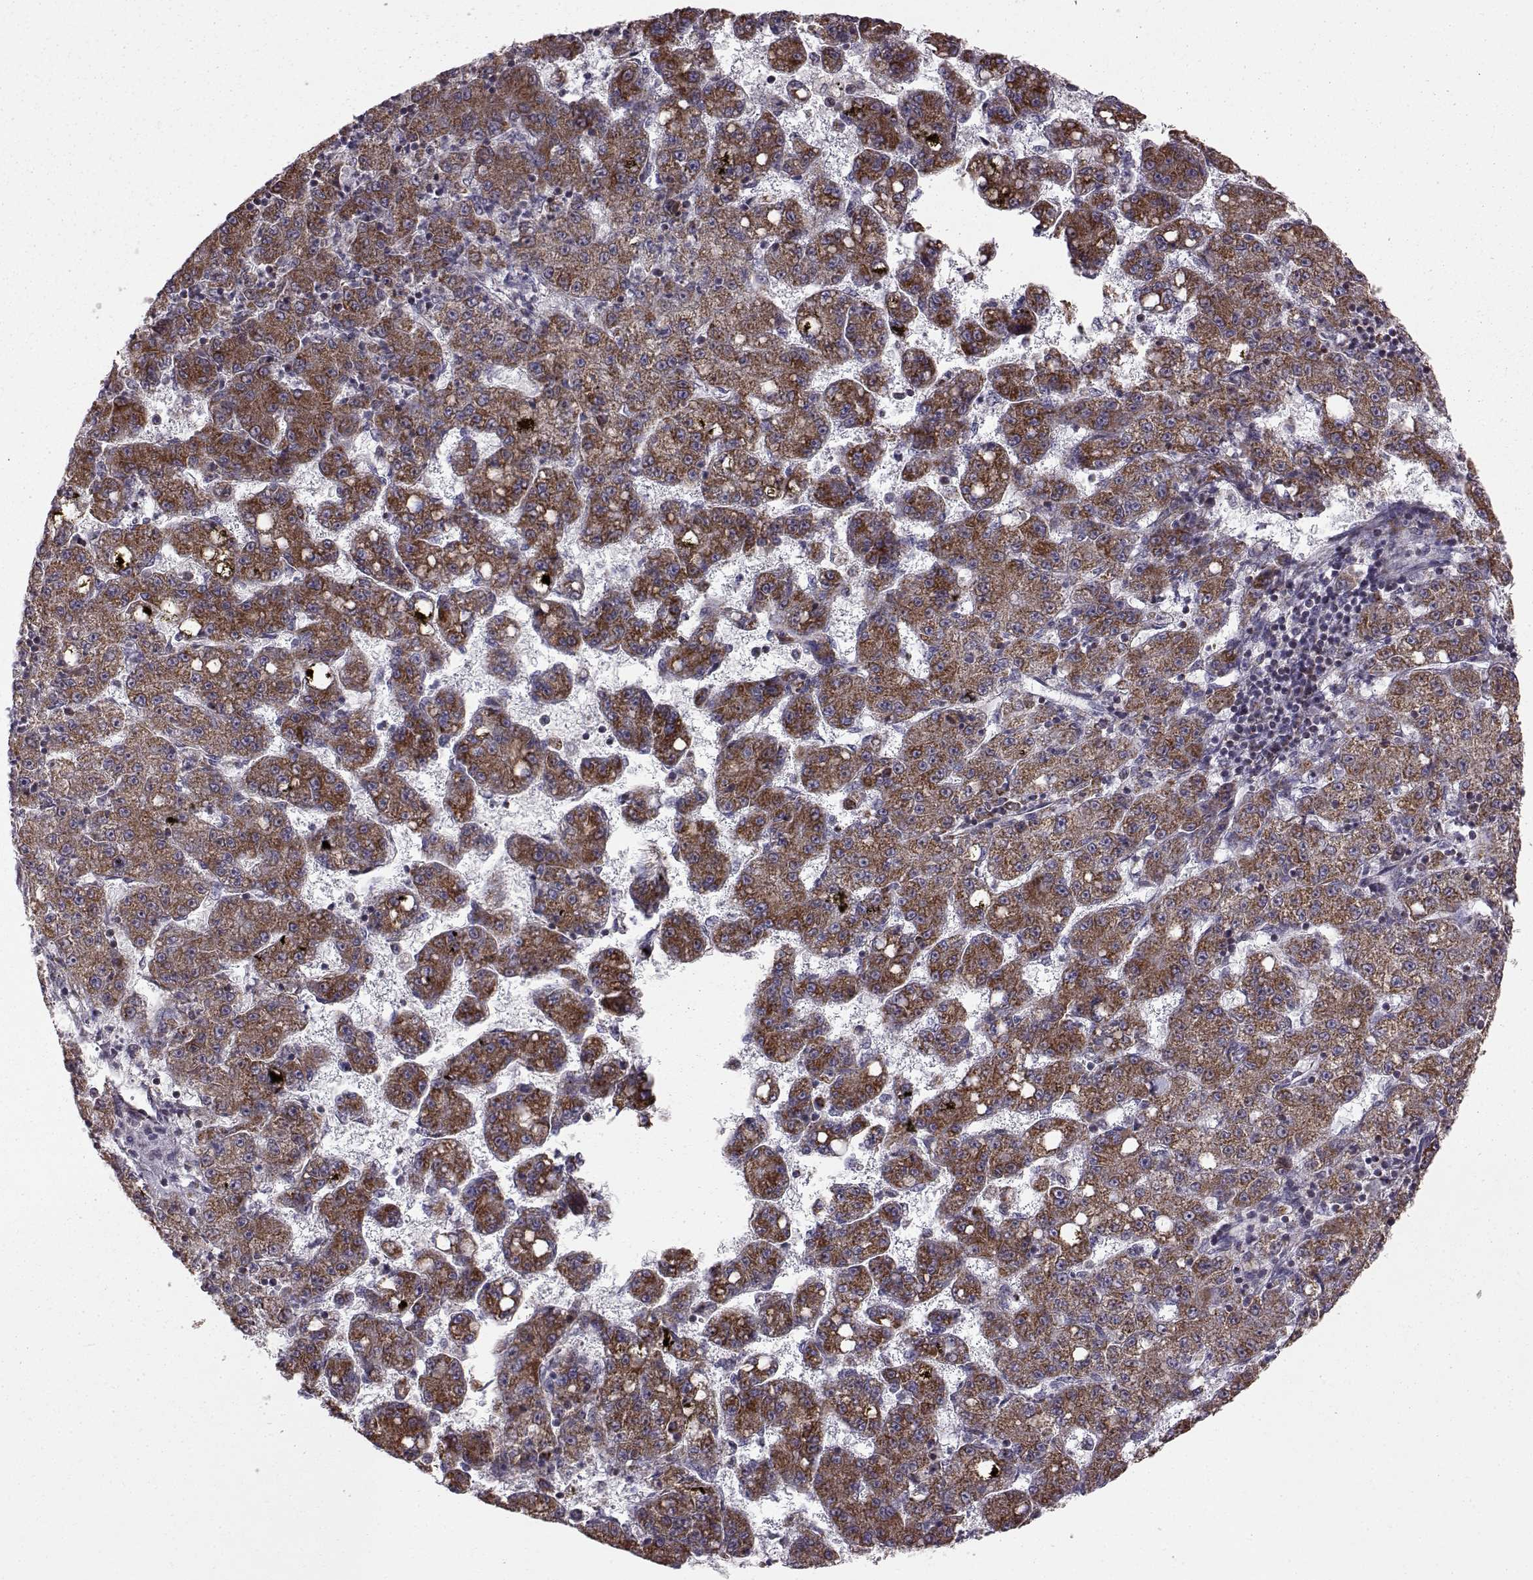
{"staining": {"intensity": "strong", "quantity": ">75%", "location": "cytoplasmic/membranous"}, "tissue": "liver cancer", "cell_type": "Tumor cells", "image_type": "cancer", "snomed": [{"axis": "morphology", "description": "Carcinoma, Hepatocellular, NOS"}, {"axis": "topography", "description": "Liver"}], "caption": "DAB immunohistochemical staining of liver cancer (hepatocellular carcinoma) displays strong cytoplasmic/membranous protein expression in about >75% of tumor cells.", "gene": "FAM8A1", "patient": {"sex": "female", "age": 65}}